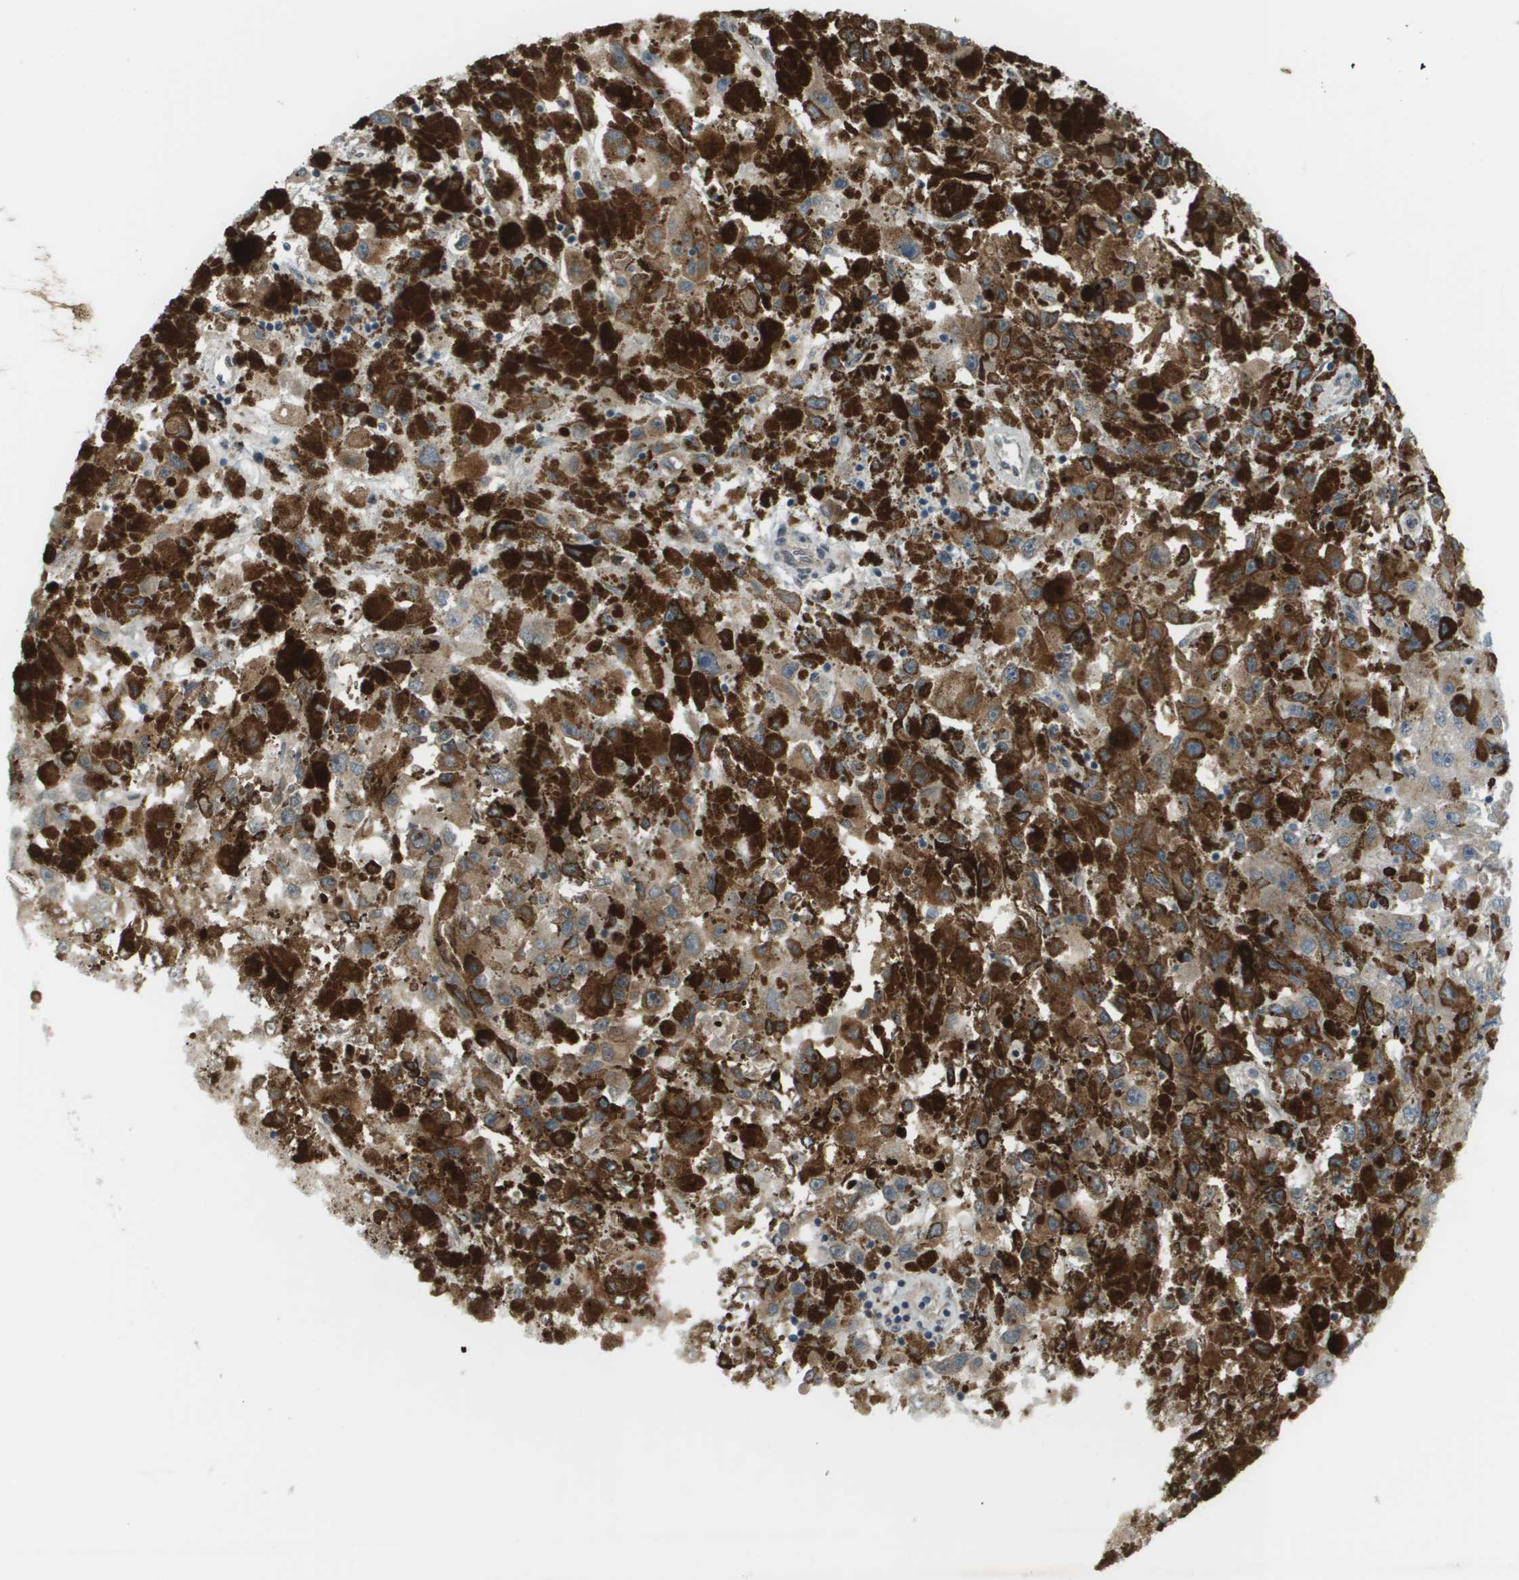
{"staining": {"intensity": "moderate", "quantity": "25%-75%", "location": "cytoplasmic/membranous"}, "tissue": "melanoma", "cell_type": "Tumor cells", "image_type": "cancer", "snomed": [{"axis": "morphology", "description": "Malignant melanoma, NOS"}, {"axis": "topography", "description": "Skin"}], "caption": "Immunohistochemistry (IHC) micrograph of melanoma stained for a protein (brown), which shows medium levels of moderate cytoplasmic/membranous expression in approximately 25%-75% of tumor cells.", "gene": "CACNB4", "patient": {"sex": "female", "age": 104}}